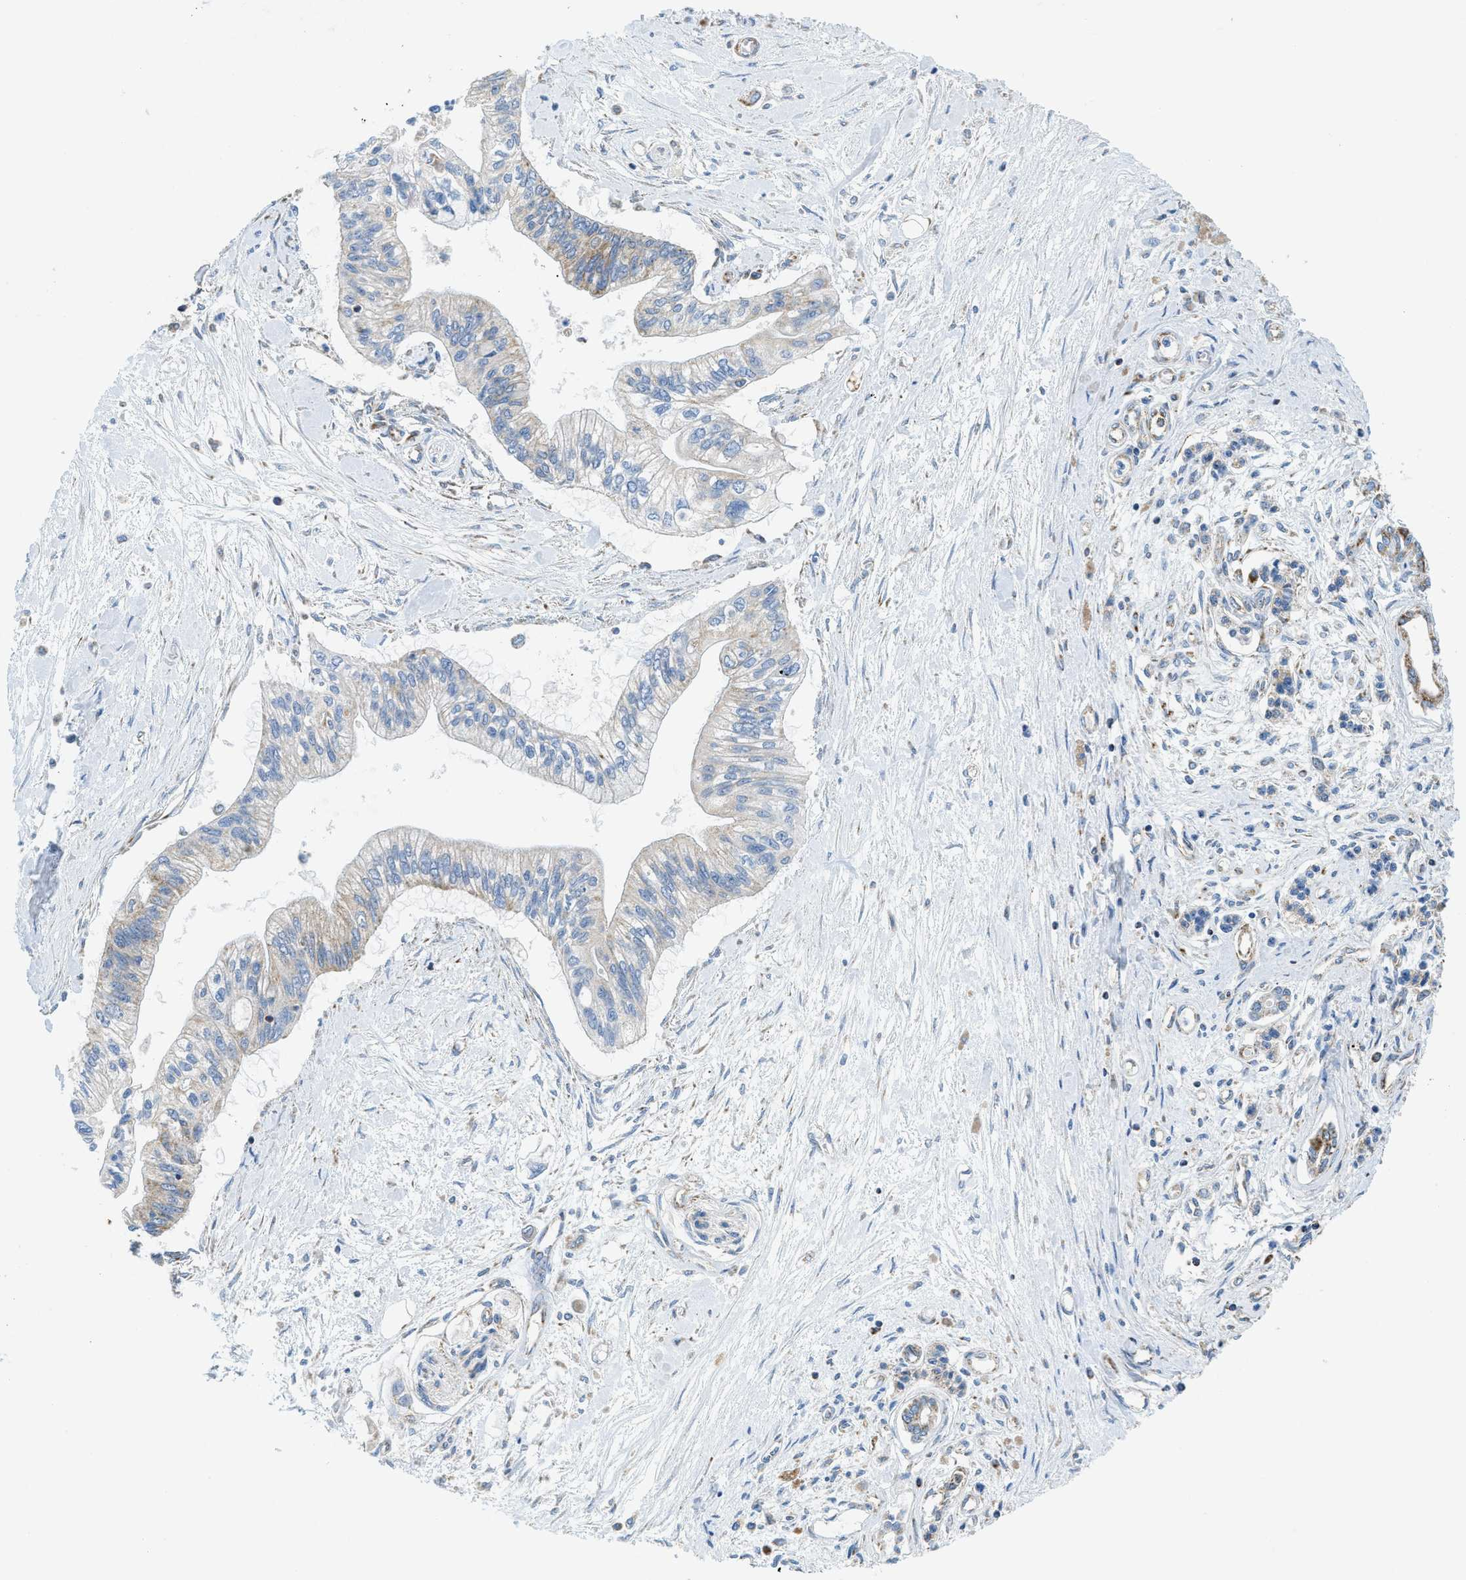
{"staining": {"intensity": "weak", "quantity": "25%-75%", "location": "cytoplasmic/membranous"}, "tissue": "pancreatic cancer", "cell_type": "Tumor cells", "image_type": "cancer", "snomed": [{"axis": "morphology", "description": "Adenocarcinoma, NOS"}, {"axis": "topography", "description": "Pancreas"}], "caption": "Weak cytoplasmic/membranous protein positivity is identified in approximately 25%-75% of tumor cells in pancreatic cancer (adenocarcinoma). Nuclei are stained in blue.", "gene": "STK33", "patient": {"sex": "female", "age": 77}}